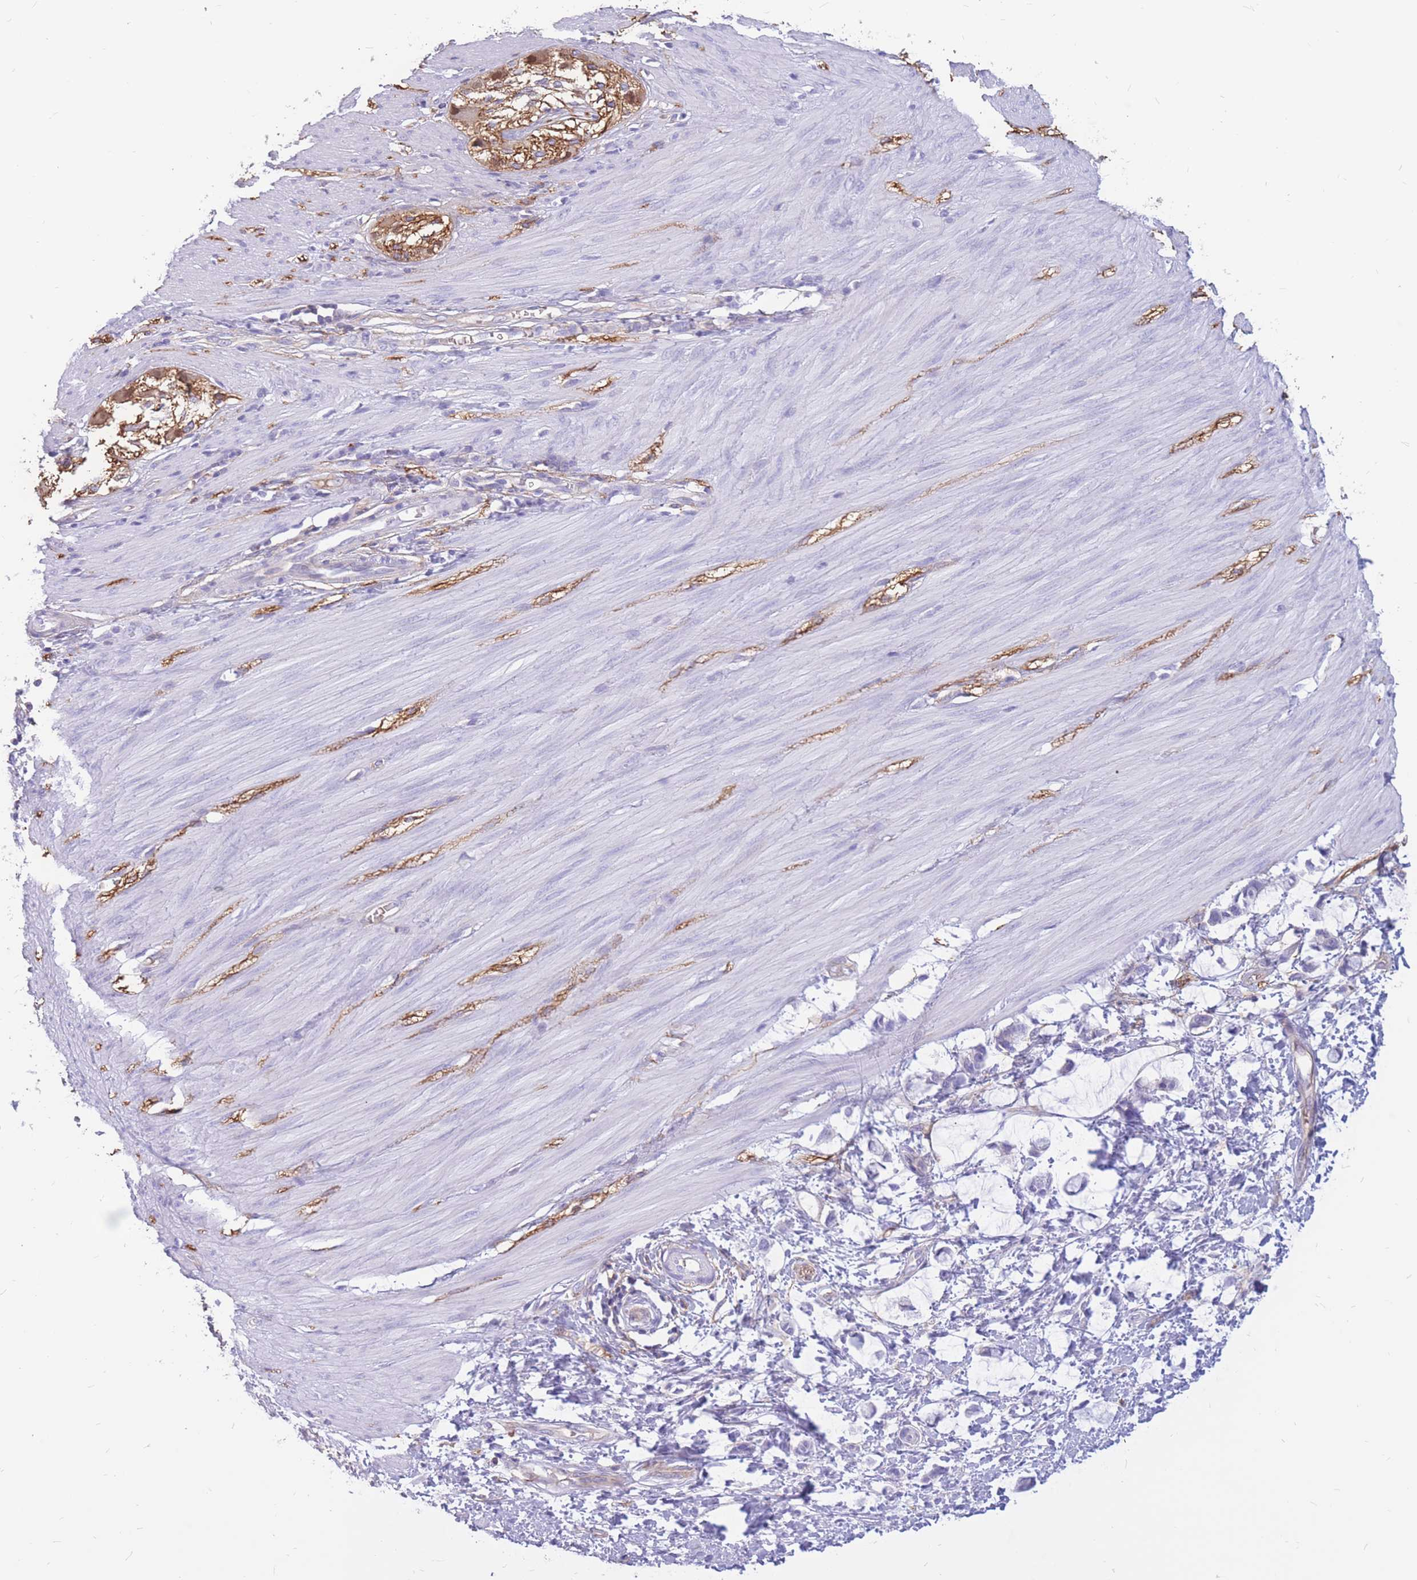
{"staining": {"intensity": "negative", "quantity": "none", "location": "none"}, "tissue": "smooth muscle", "cell_type": "Smooth muscle cells", "image_type": "normal", "snomed": [{"axis": "morphology", "description": "Normal tissue, NOS"}, {"axis": "morphology", "description": "Adenocarcinoma, NOS"}, {"axis": "topography", "description": "Colon"}, {"axis": "topography", "description": "Peripheral nerve tissue"}], "caption": "Smooth muscle stained for a protein using IHC displays no positivity smooth muscle cells.", "gene": "ADD2", "patient": {"sex": "male", "age": 14}}